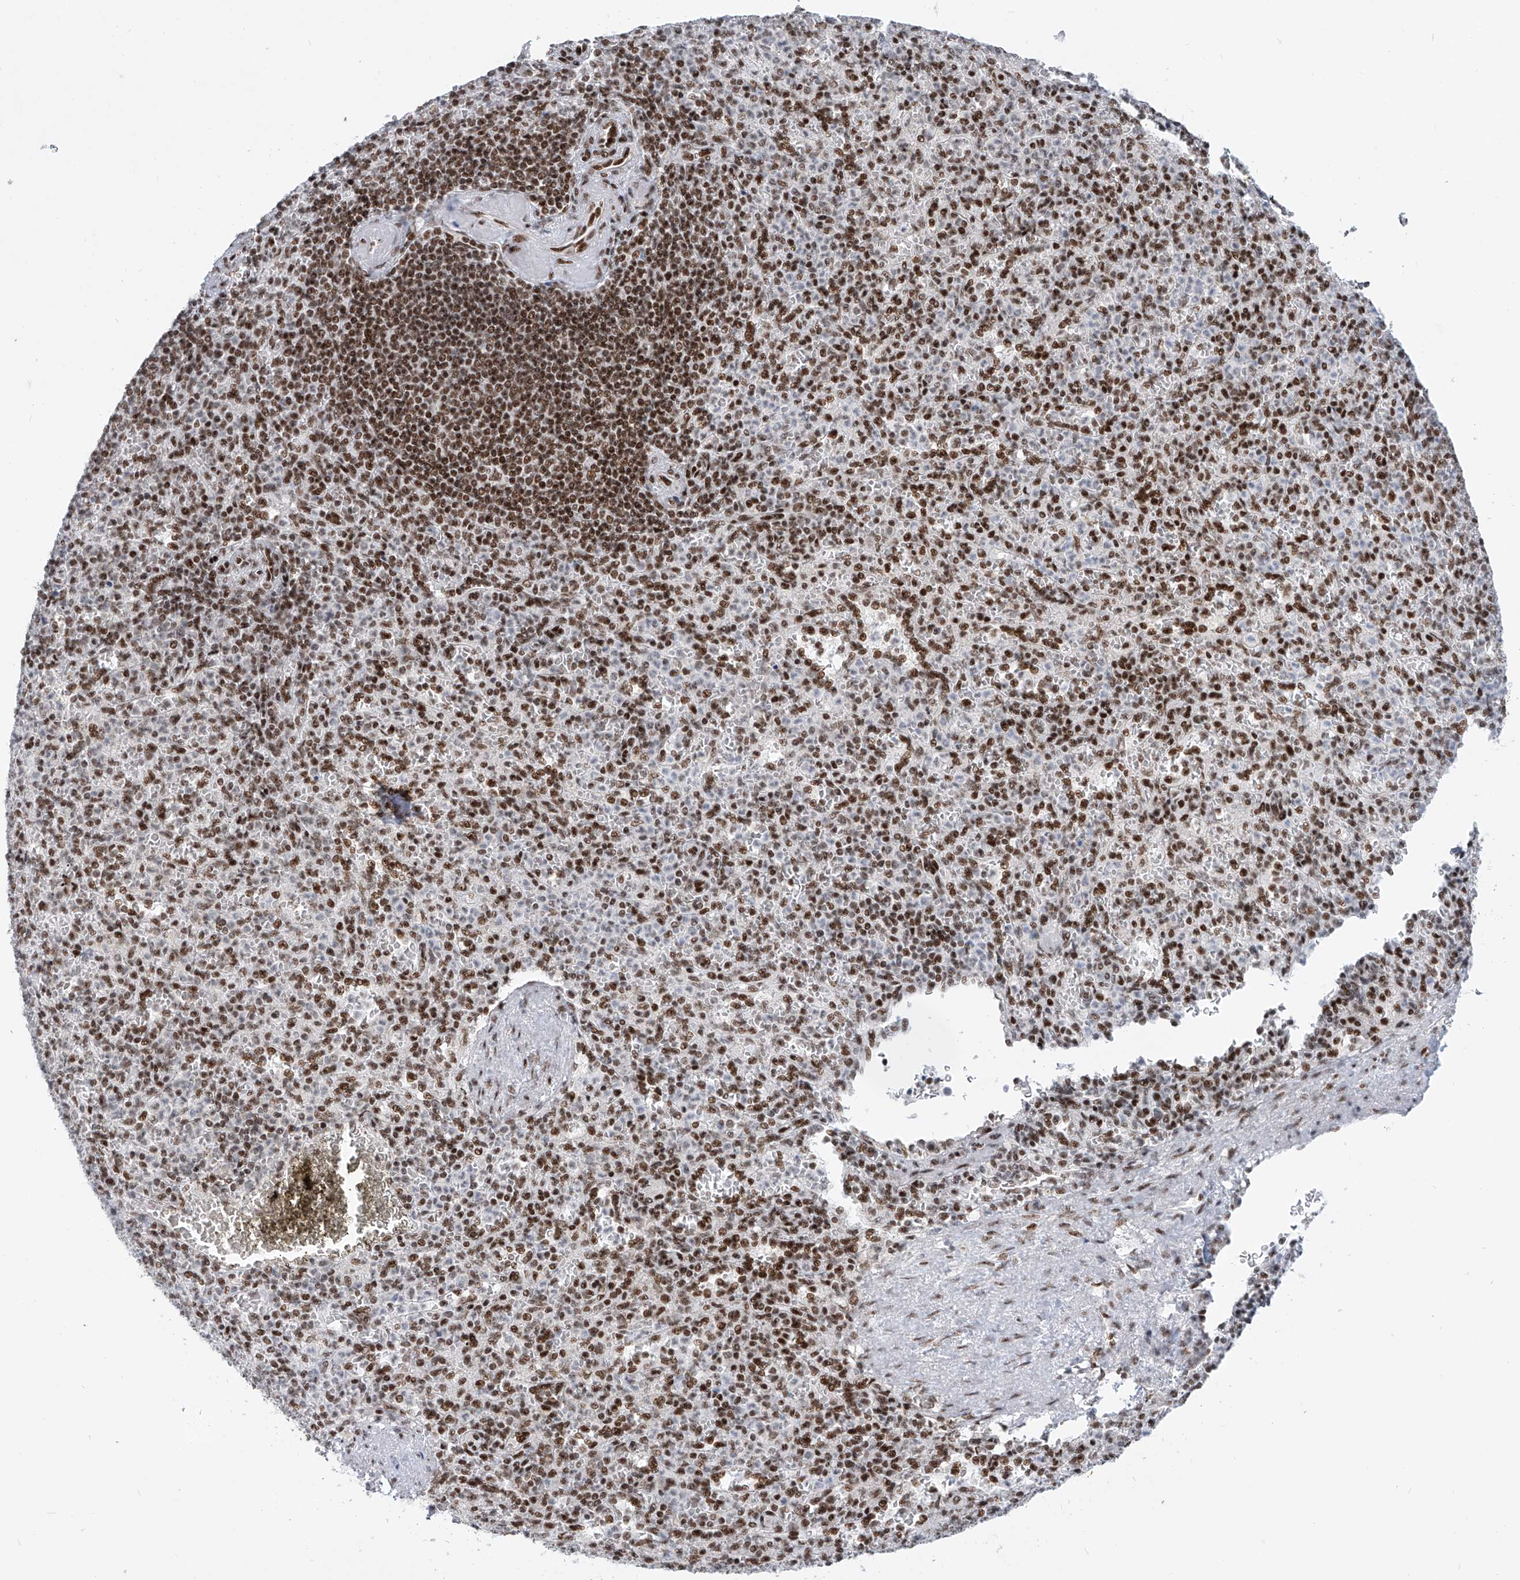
{"staining": {"intensity": "moderate", "quantity": "25%-75%", "location": "nuclear"}, "tissue": "spleen", "cell_type": "Cells in red pulp", "image_type": "normal", "snomed": [{"axis": "morphology", "description": "Normal tissue, NOS"}, {"axis": "topography", "description": "Spleen"}], "caption": "DAB immunohistochemical staining of benign human spleen displays moderate nuclear protein positivity in approximately 25%-75% of cells in red pulp.", "gene": "TAF4", "patient": {"sex": "female", "age": 74}}